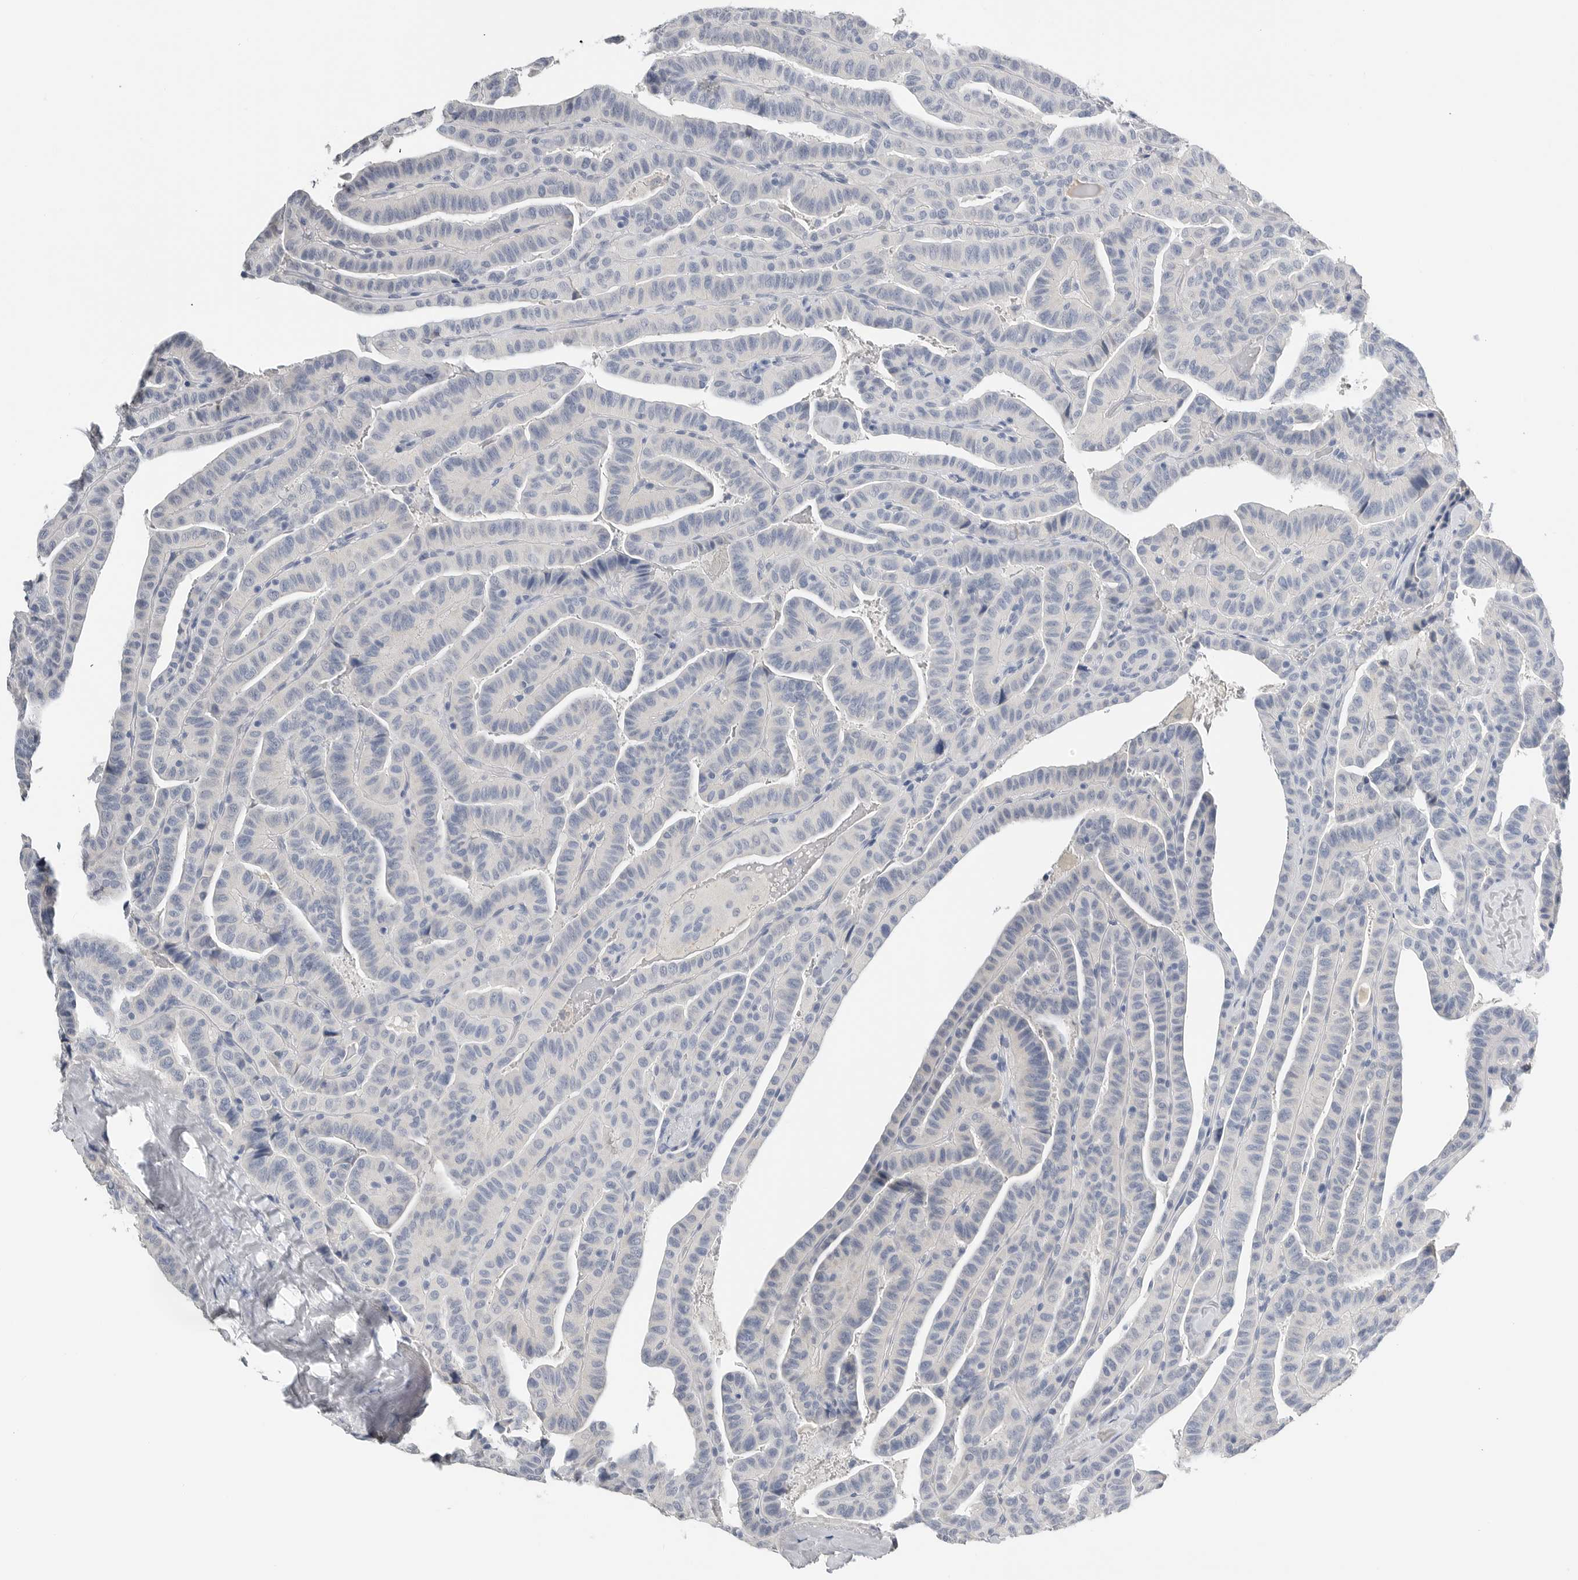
{"staining": {"intensity": "negative", "quantity": "none", "location": "none"}, "tissue": "thyroid cancer", "cell_type": "Tumor cells", "image_type": "cancer", "snomed": [{"axis": "morphology", "description": "Papillary adenocarcinoma, NOS"}, {"axis": "topography", "description": "Thyroid gland"}], "caption": "Immunohistochemistry (IHC) photomicrograph of human thyroid cancer stained for a protein (brown), which reveals no staining in tumor cells.", "gene": "FABP6", "patient": {"sex": "male", "age": 77}}